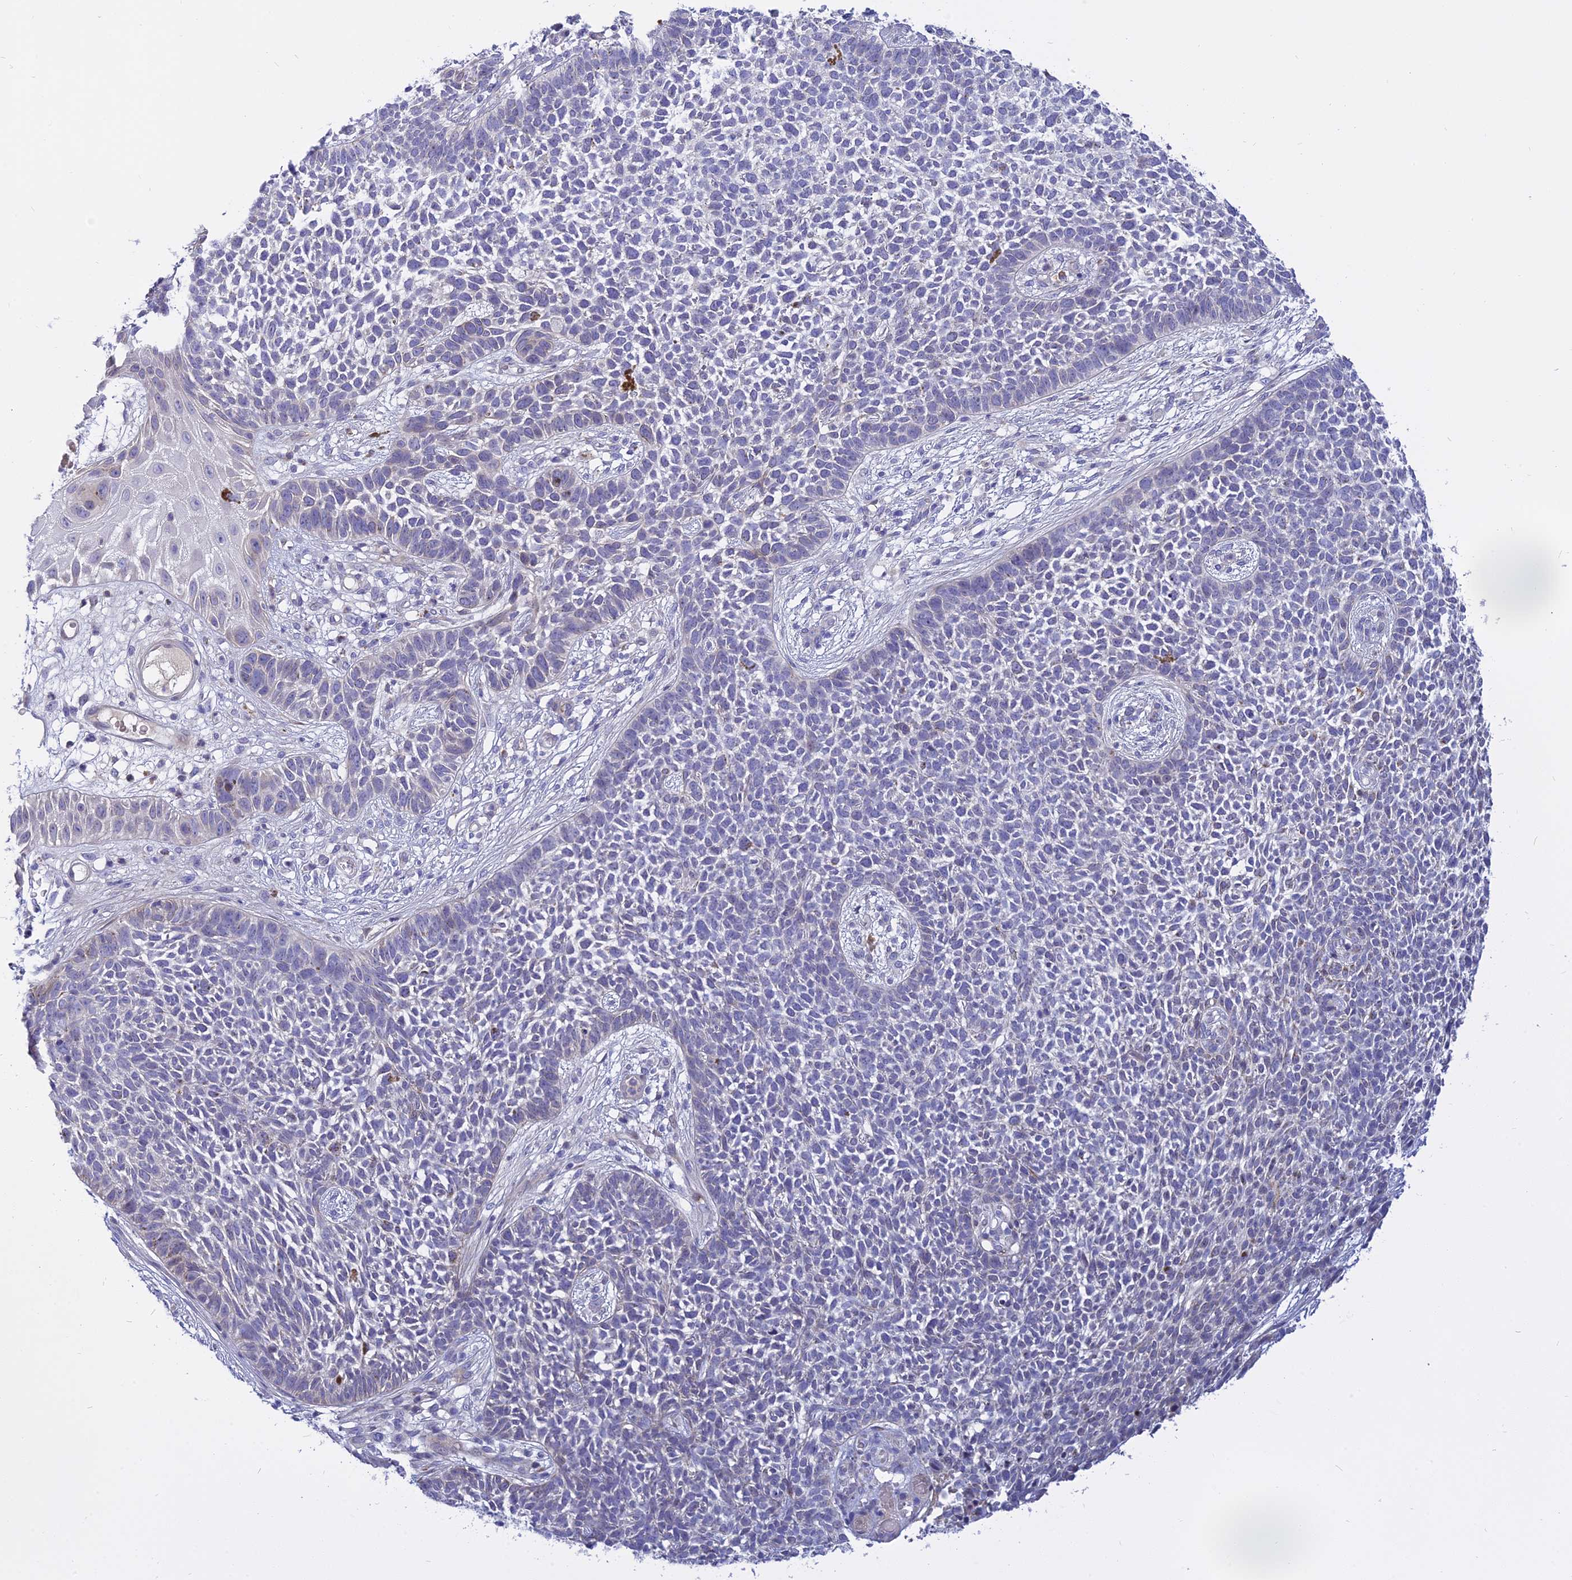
{"staining": {"intensity": "negative", "quantity": "none", "location": "none"}, "tissue": "skin cancer", "cell_type": "Tumor cells", "image_type": "cancer", "snomed": [{"axis": "morphology", "description": "Basal cell carcinoma"}, {"axis": "topography", "description": "Skin"}], "caption": "There is no significant expression in tumor cells of skin basal cell carcinoma.", "gene": "MBD3L1", "patient": {"sex": "female", "age": 84}}